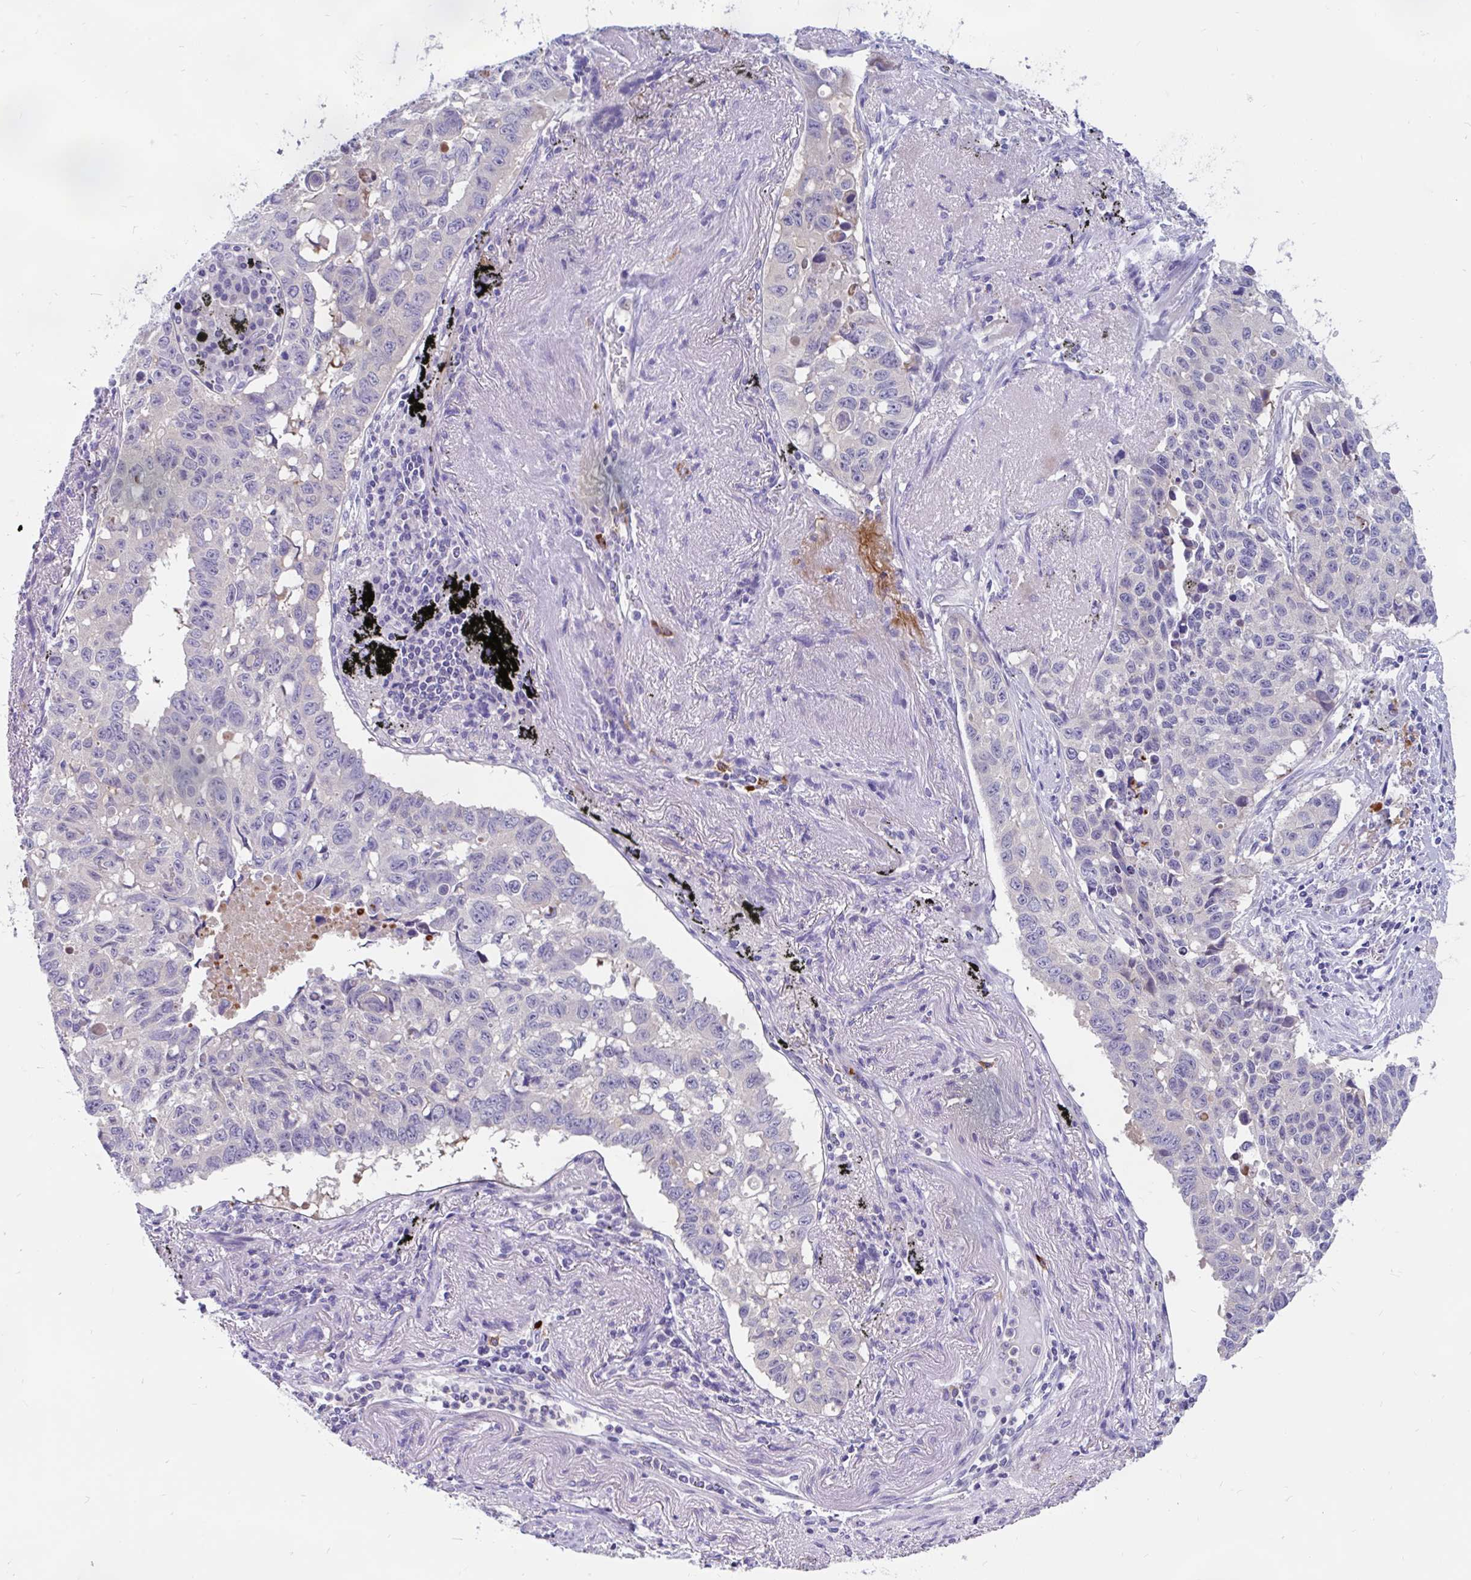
{"staining": {"intensity": "negative", "quantity": "none", "location": "none"}, "tissue": "lung cancer", "cell_type": "Tumor cells", "image_type": "cancer", "snomed": [{"axis": "morphology", "description": "Squamous cell carcinoma, NOS"}, {"axis": "topography", "description": "Lung"}], "caption": "An immunohistochemistry micrograph of lung cancer (squamous cell carcinoma) is shown. There is no staining in tumor cells of lung cancer (squamous cell carcinoma).", "gene": "KIAA2013", "patient": {"sex": "male", "age": 60}}